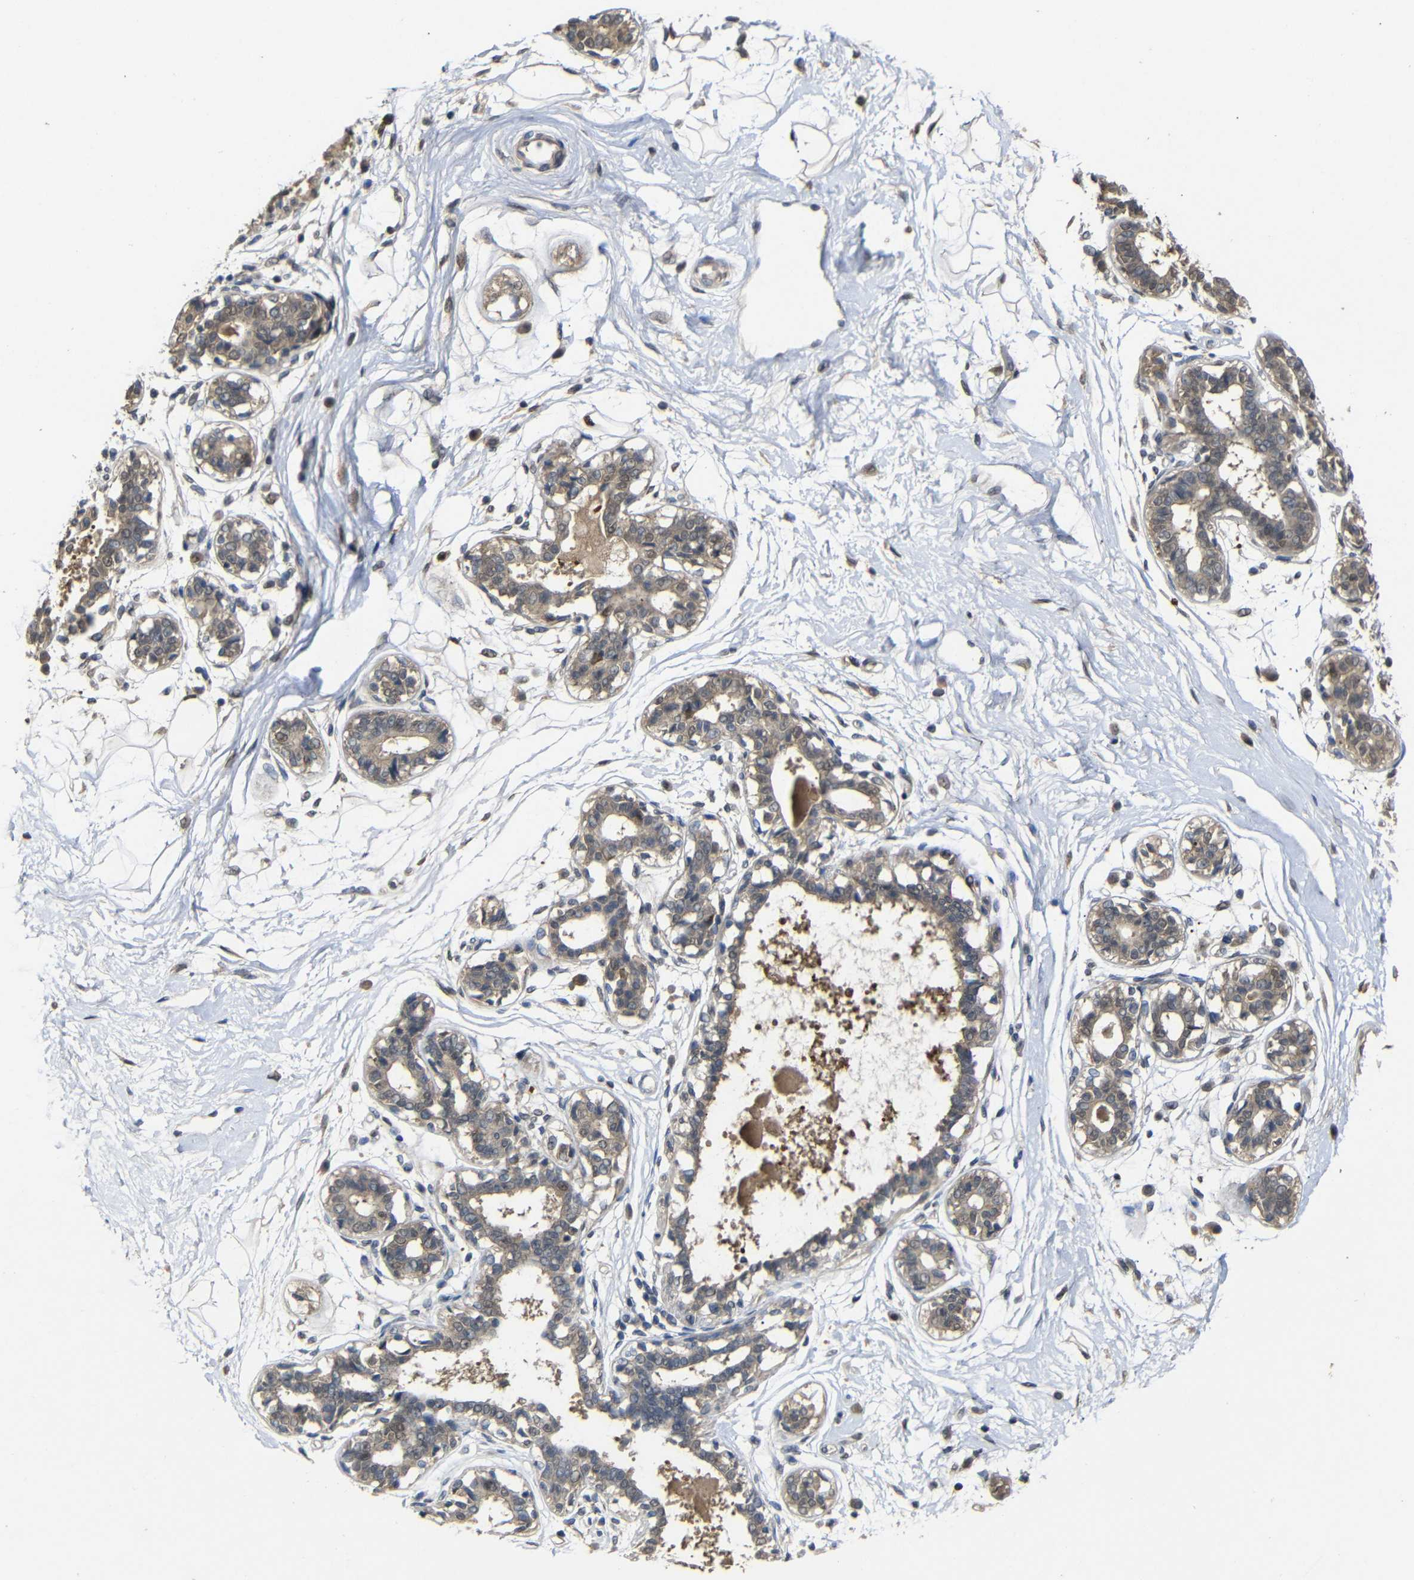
{"staining": {"intensity": "moderate", "quantity": ">75%", "location": "cytoplasmic/membranous"}, "tissue": "breast", "cell_type": "Adipocytes", "image_type": "normal", "snomed": [{"axis": "morphology", "description": "Normal tissue, NOS"}, {"axis": "topography", "description": "Breast"}], "caption": "Immunohistochemical staining of benign breast demonstrates medium levels of moderate cytoplasmic/membranous staining in about >75% of adipocytes. (IHC, brightfield microscopy, high magnification).", "gene": "ATG12", "patient": {"sex": "female", "age": 45}}